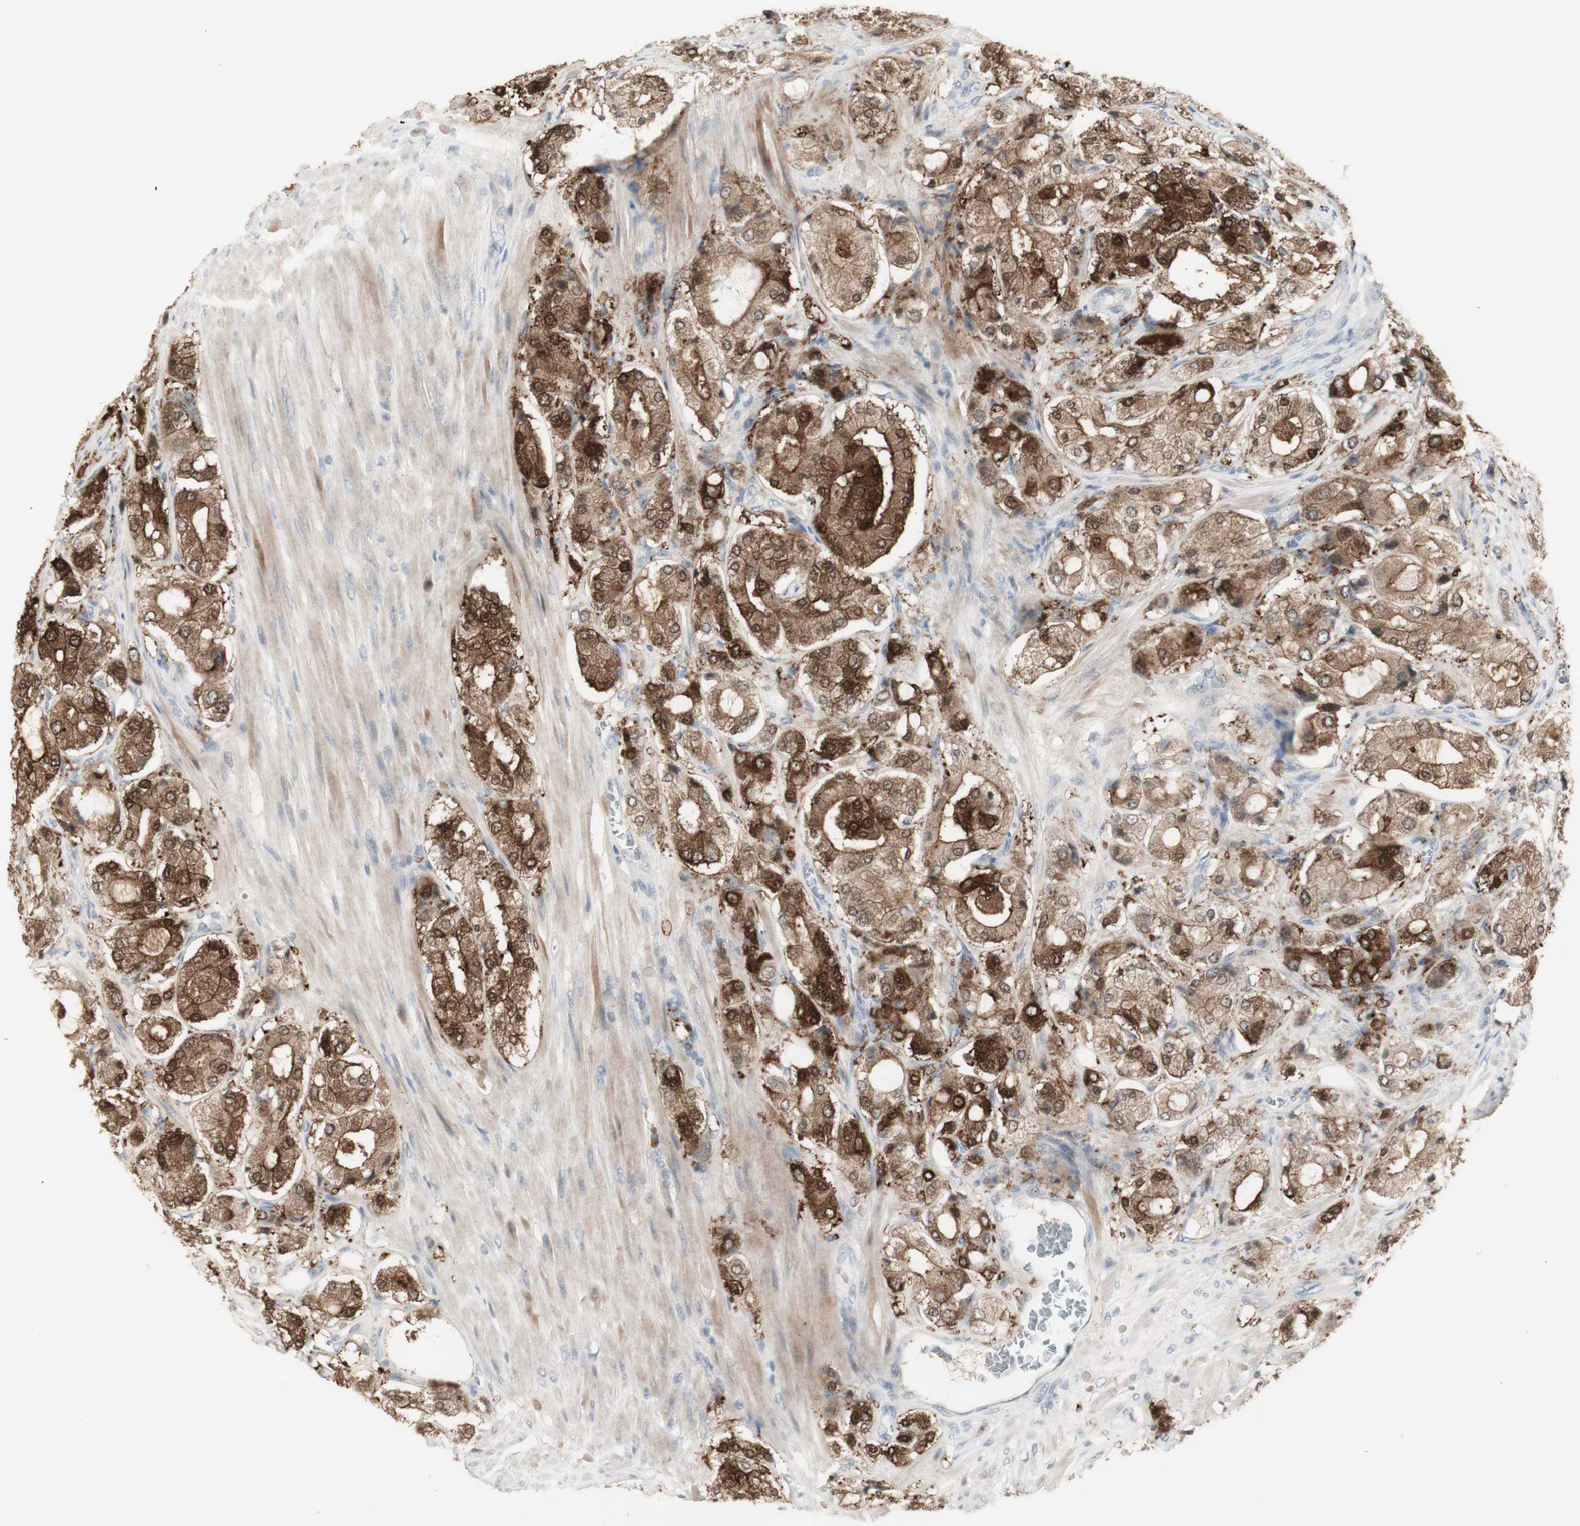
{"staining": {"intensity": "strong", "quantity": ">75%", "location": "cytoplasmic/membranous"}, "tissue": "prostate cancer", "cell_type": "Tumor cells", "image_type": "cancer", "snomed": [{"axis": "morphology", "description": "Adenocarcinoma, High grade"}, {"axis": "topography", "description": "Prostate"}], "caption": "This is a histology image of immunohistochemistry staining of prostate cancer (adenocarcinoma (high-grade)), which shows strong expression in the cytoplasmic/membranous of tumor cells.", "gene": "C1orf116", "patient": {"sex": "male", "age": 65}}